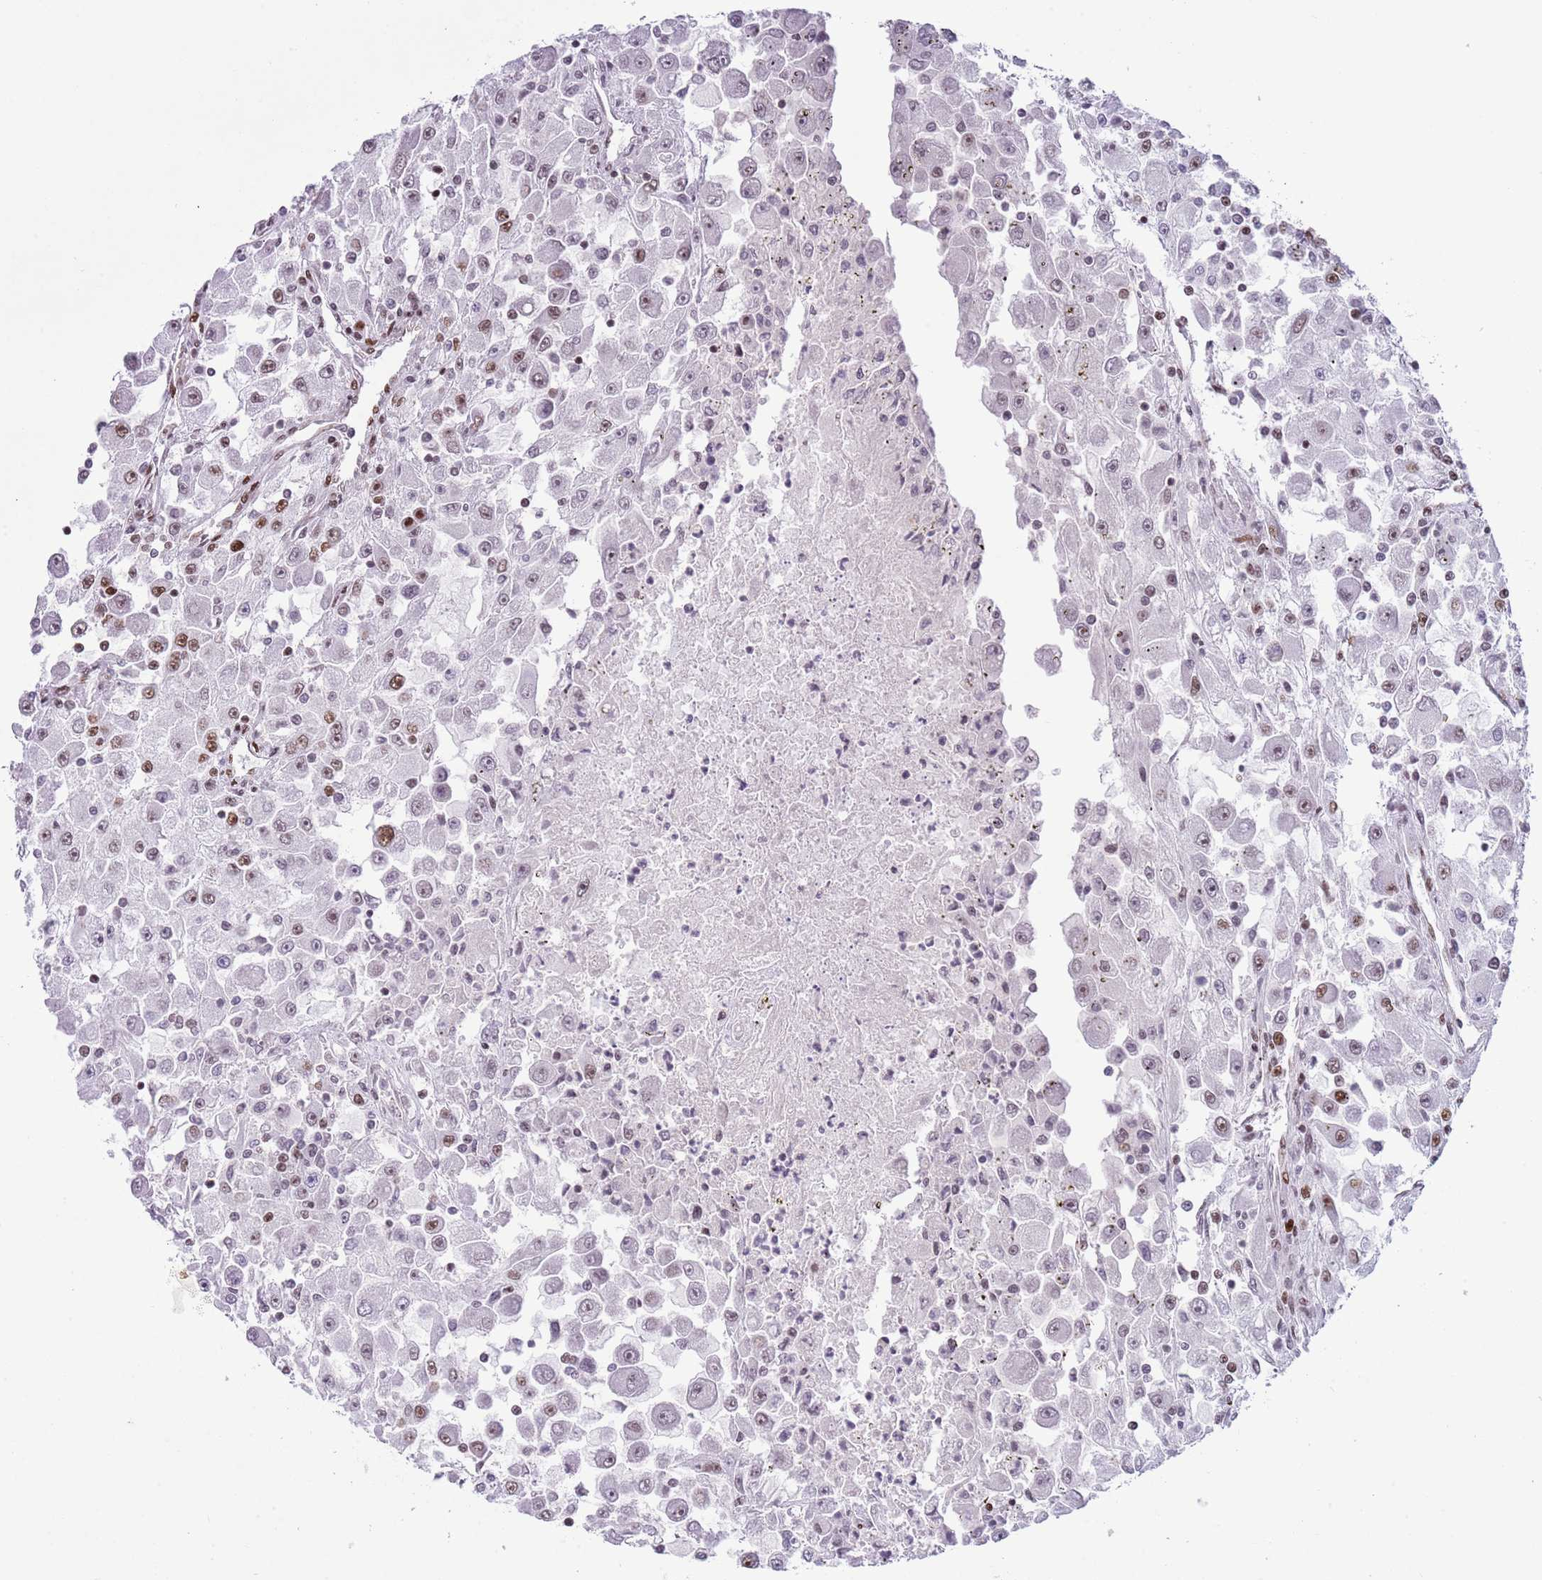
{"staining": {"intensity": "moderate", "quantity": "25%-75%", "location": "nuclear"}, "tissue": "renal cancer", "cell_type": "Tumor cells", "image_type": "cancer", "snomed": [{"axis": "morphology", "description": "Adenocarcinoma, NOS"}, {"axis": "topography", "description": "Kidney"}], "caption": "Brown immunohistochemical staining in human renal adenocarcinoma reveals moderate nuclear positivity in about 25%-75% of tumor cells.", "gene": "MFSD10", "patient": {"sex": "female", "age": 67}}